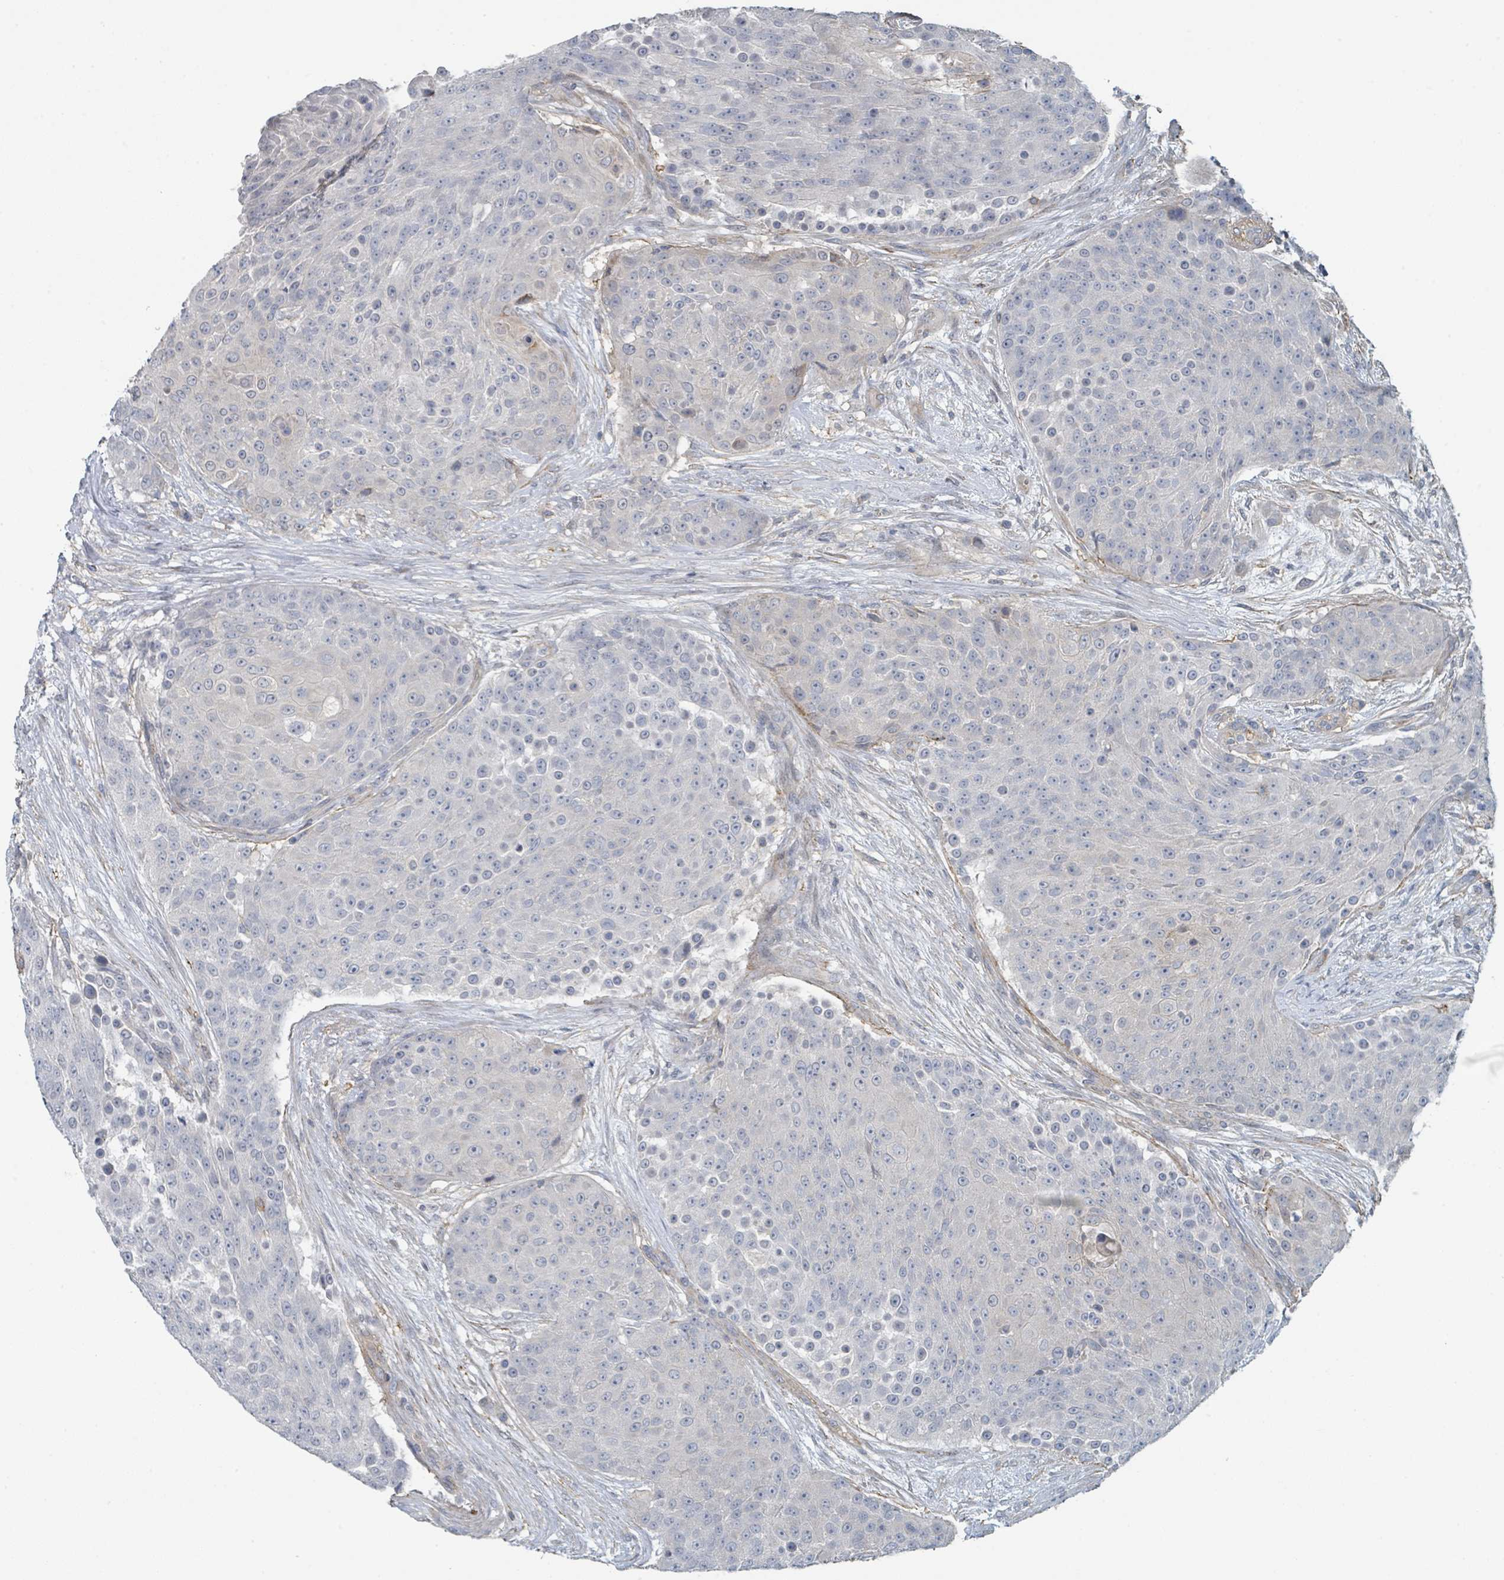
{"staining": {"intensity": "negative", "quantity": "none", "location": "none"}, "tissue": "urothelial cancer", "cell_type": "Tumor cells", "image_type": "cancer", "snomed": [{"axis": "morphology", "description": "Urothelial carcinoma, High grade"}, {"axis": "topography", "description": "Urinary bladder"}], "caption": "Protein analysis of urothelial carcinoma (high-grade) shows no significant staining in tumor cells.", "gene": "LRRC42", "patient": {"sex": "female", "age": 63}}